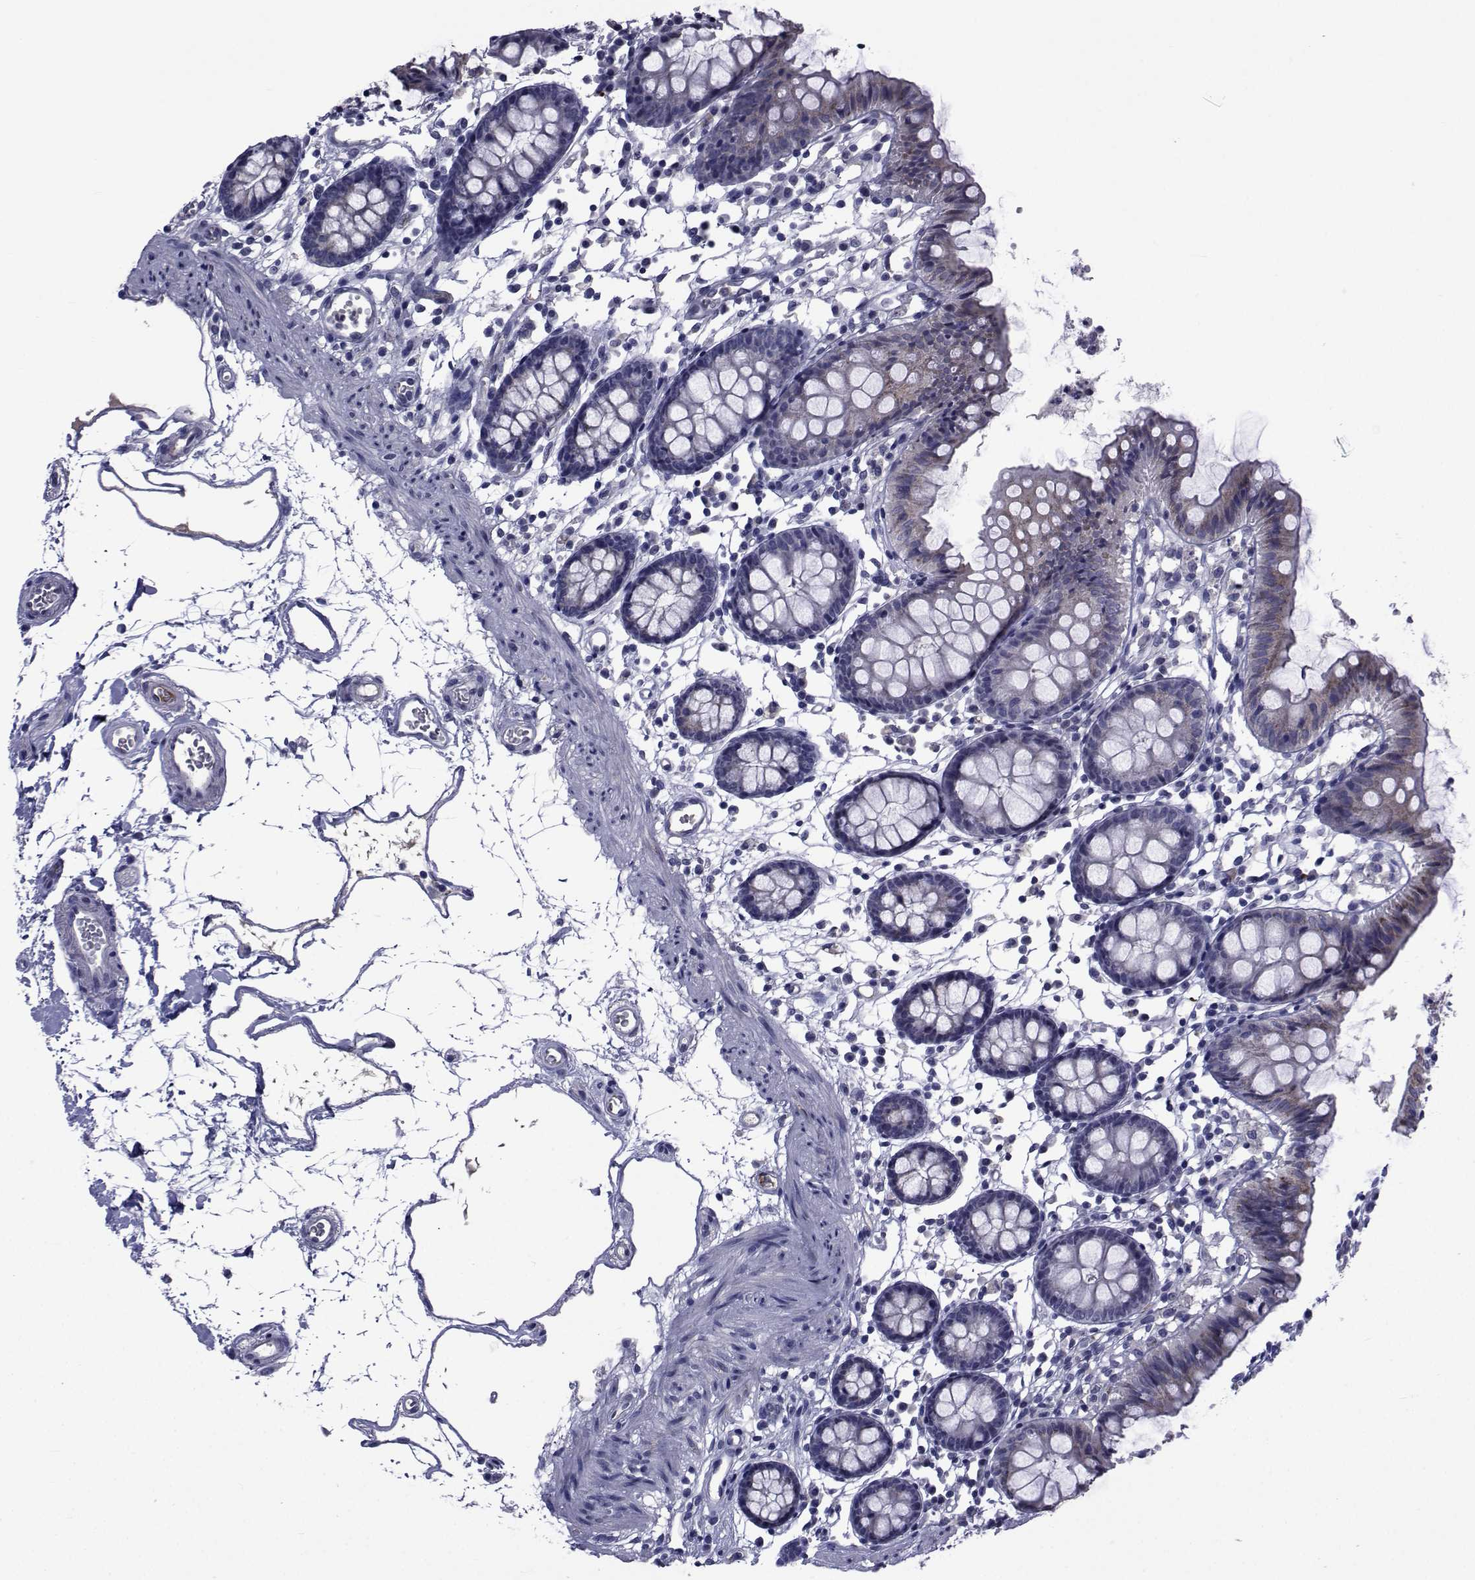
{"staining": {"intensity": "negative", "quantity": "none", "location": "none"}, "tissue": "colon", "cell_type": "Endothelial cells", "image_type": "normal", "snomed": [{"axis": "morphology", "description": "Normal tissue, NOS"}, {"axis": "topography", "description": "Colon"}], "caption": "The image displays no staining of endothelial cells in benign colon.", "gene": "SEMA5B", "patient": {"sex": "female", "age": 84}}